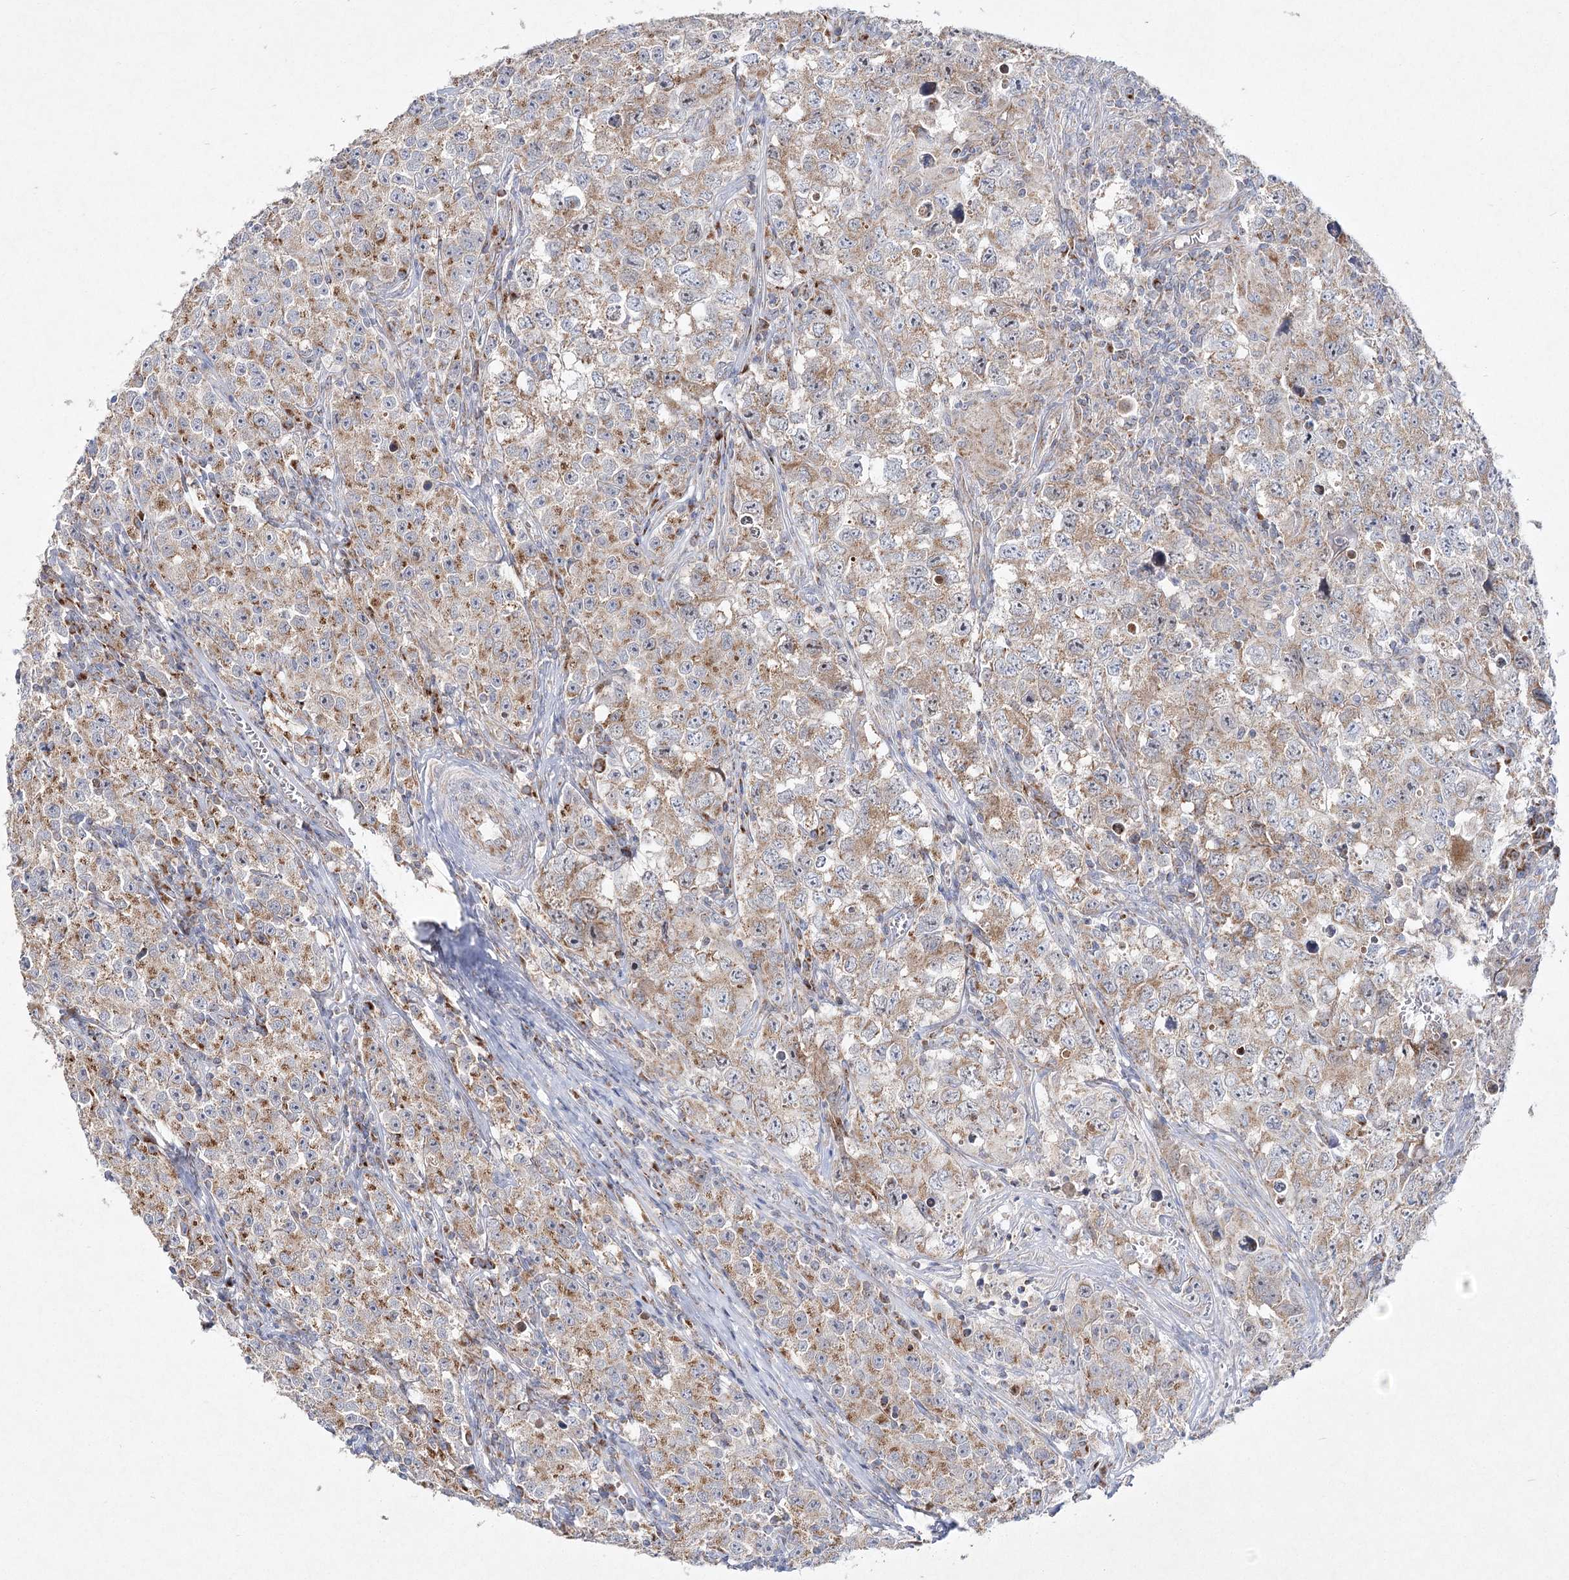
{"staining": {"intensity": "moderate", "quantity": ">75%", "location": "cytoplasmic/membranous"}, "tissue": "testis cancer", "cell_type": "Tumor cells", "image_type": "cancer", "snomed": [{"axis": "morphology", "description": "Seminoma, NOS"}, {"axis": "morphology", "description": "Carcinoma, Embryonal, NOS"}, {"axis": "topography", "description": "Testis"}], "caption": "Human testis seminoma stained with a brown dye reveals moderate cytoplasmic/membranous positive expression in about >75% of tumor cells.", "gene": "DNA2", "patient": {"sex": "male", "age": 43}}